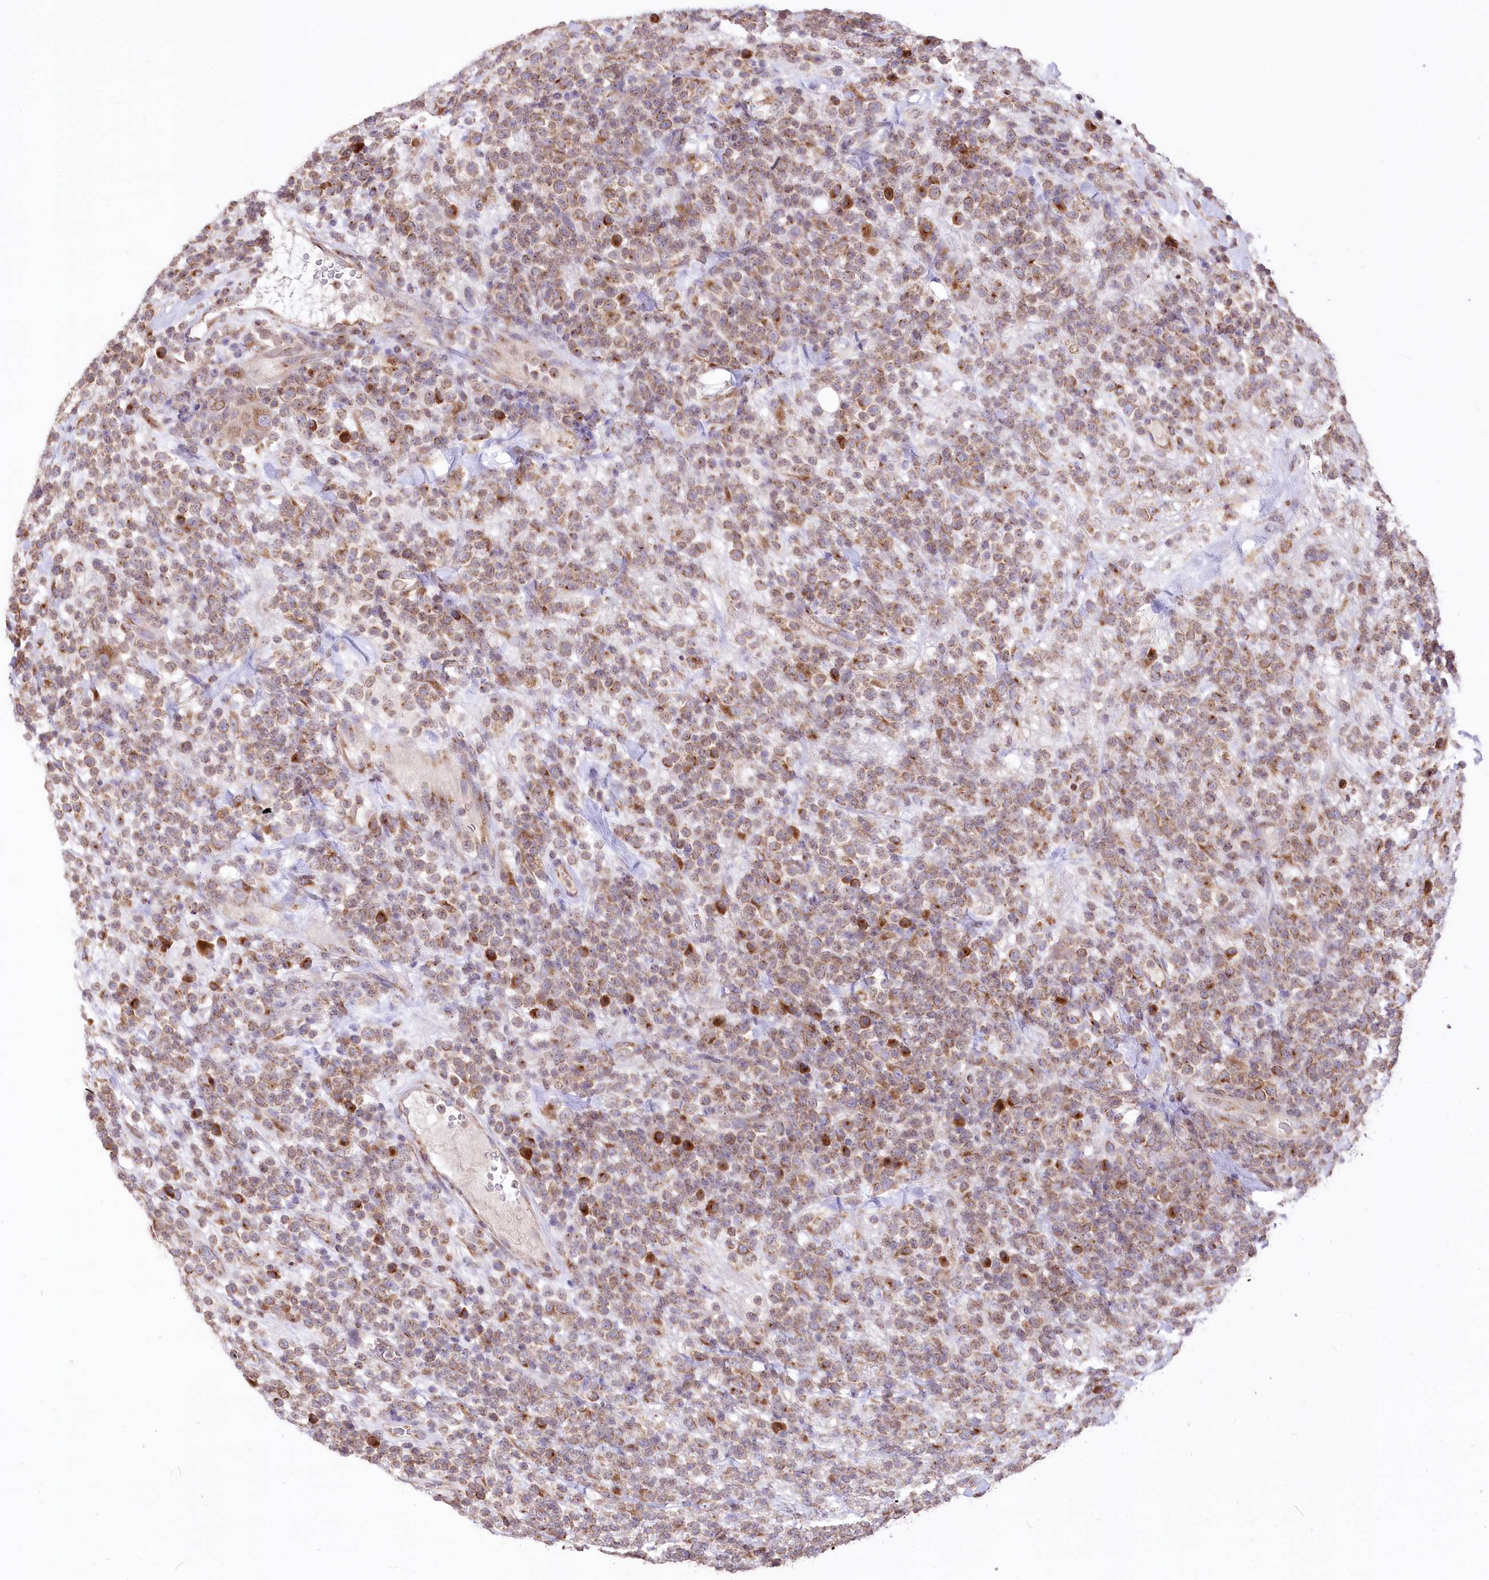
{"staining": {"intensity": "moderate", "quantity": "25%-75%", "location": "cytoplasmic/membranous"}, "tissue": "lymphoma", "cell_type": "Tumor cells", "image_type": "cancer", "snomed": [{"axis": "morphology", "description": "Malignant lymphoma, non-Hodgkin's type, High grade"}, {"axis": "topography", "description": "Colon"}], "caption": "Tumor cells reveal medium levels of moderate cytoplasmic/membranous positivity in approximately 25%-75% of cells in malignant lymphoma, non-Hodgkin's type (high-grade).", "gene": "STT3B", "patient": {"sex": "female", "age": 53}}